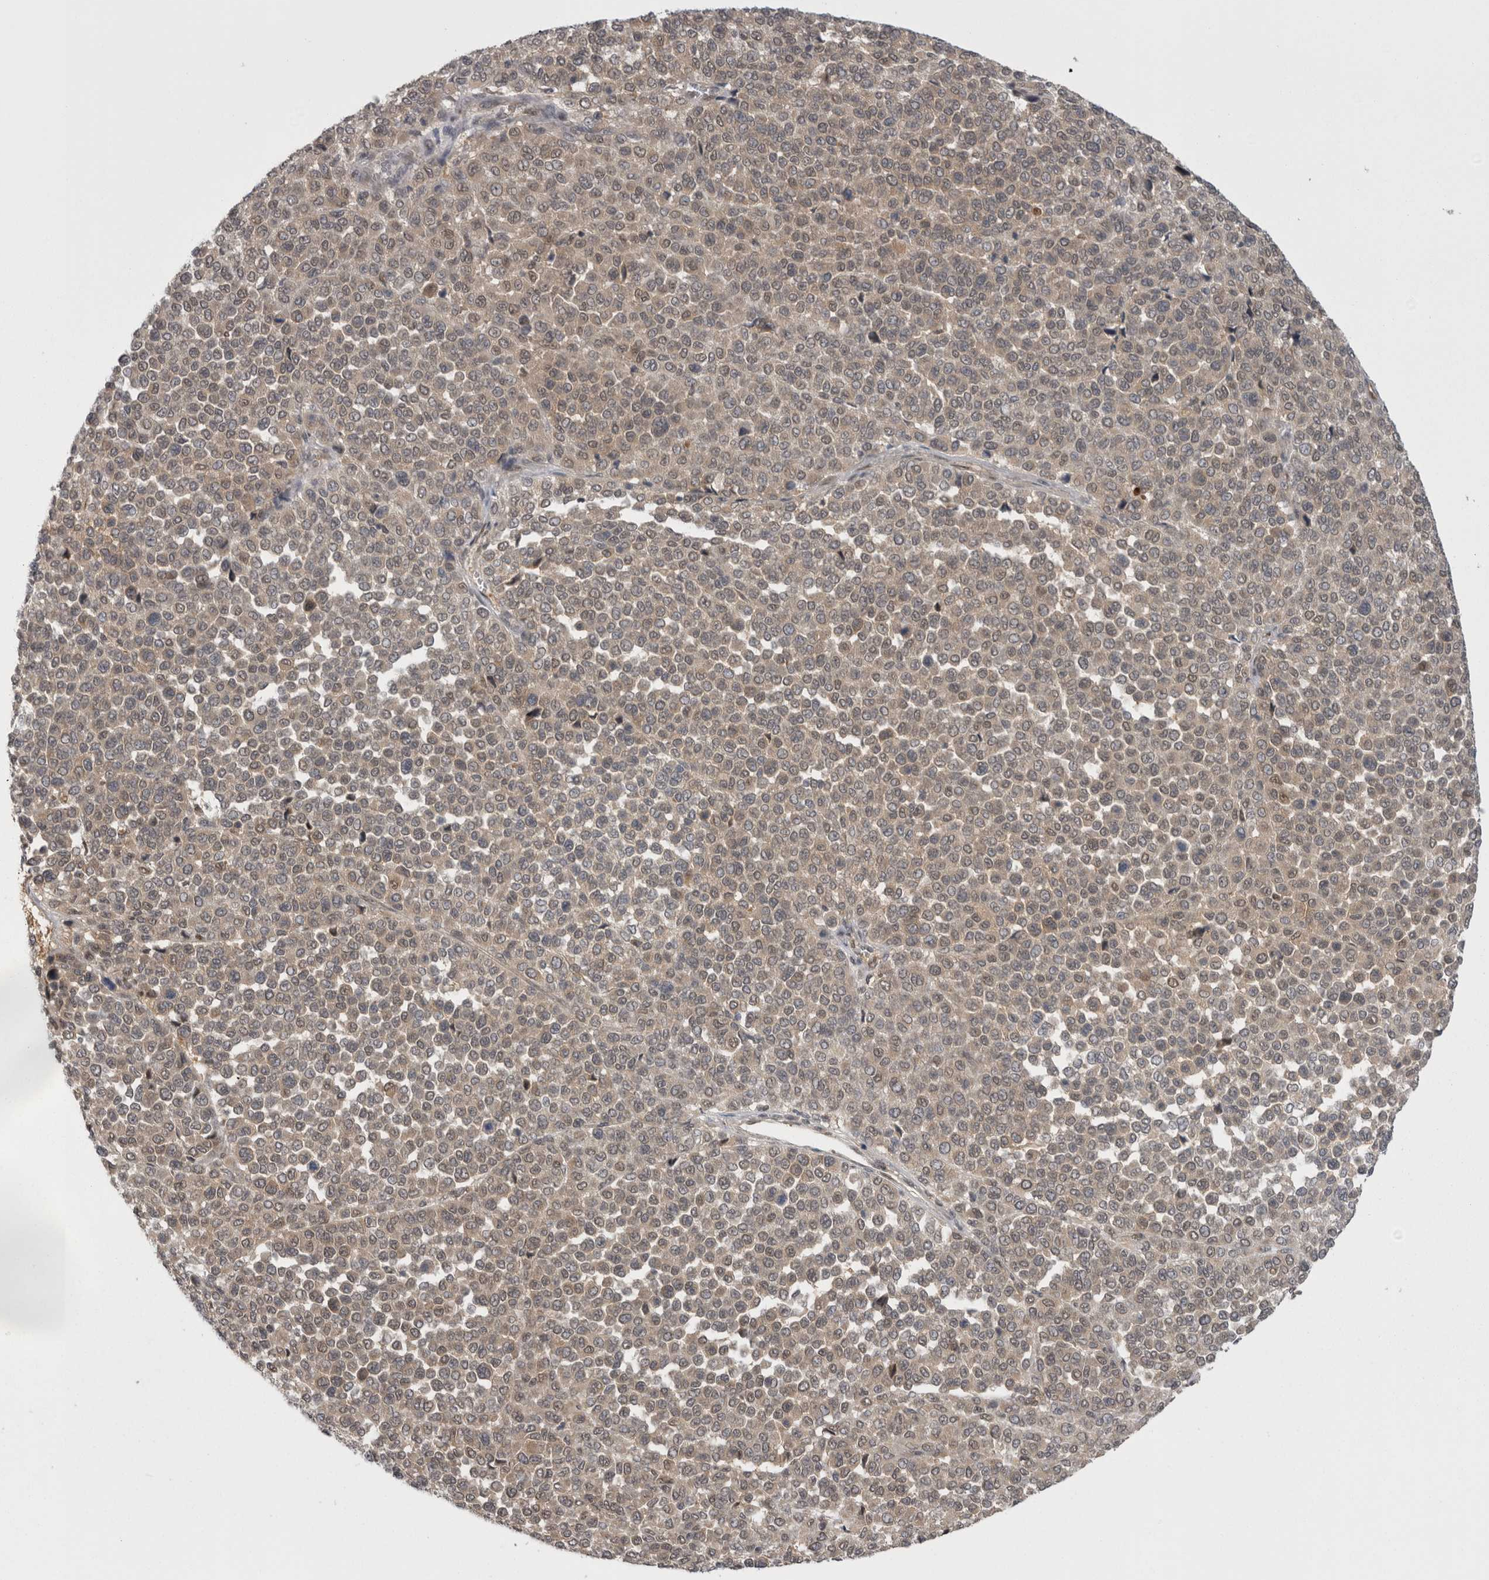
{"staining": {"intensity": "weak", "quantity": ">75%", "location": "cytoplasmic/membranous"}, "tissue": "melanoma", "cell_type": "Tumor cells", "image_type": "cancer", "snomed": [{"axis": "morphology", "description": "Malignant melanoma, Metastatic site"}, {"axis": "topography", "description": "Pancreas"}], "caption": "Protein expression analysis of melanoma shows weak cytoplasmic/membranous expression in about >75% of tumor cells.", "gene": "PSMB2", "patient": {"sex": "female", "age": 30}}